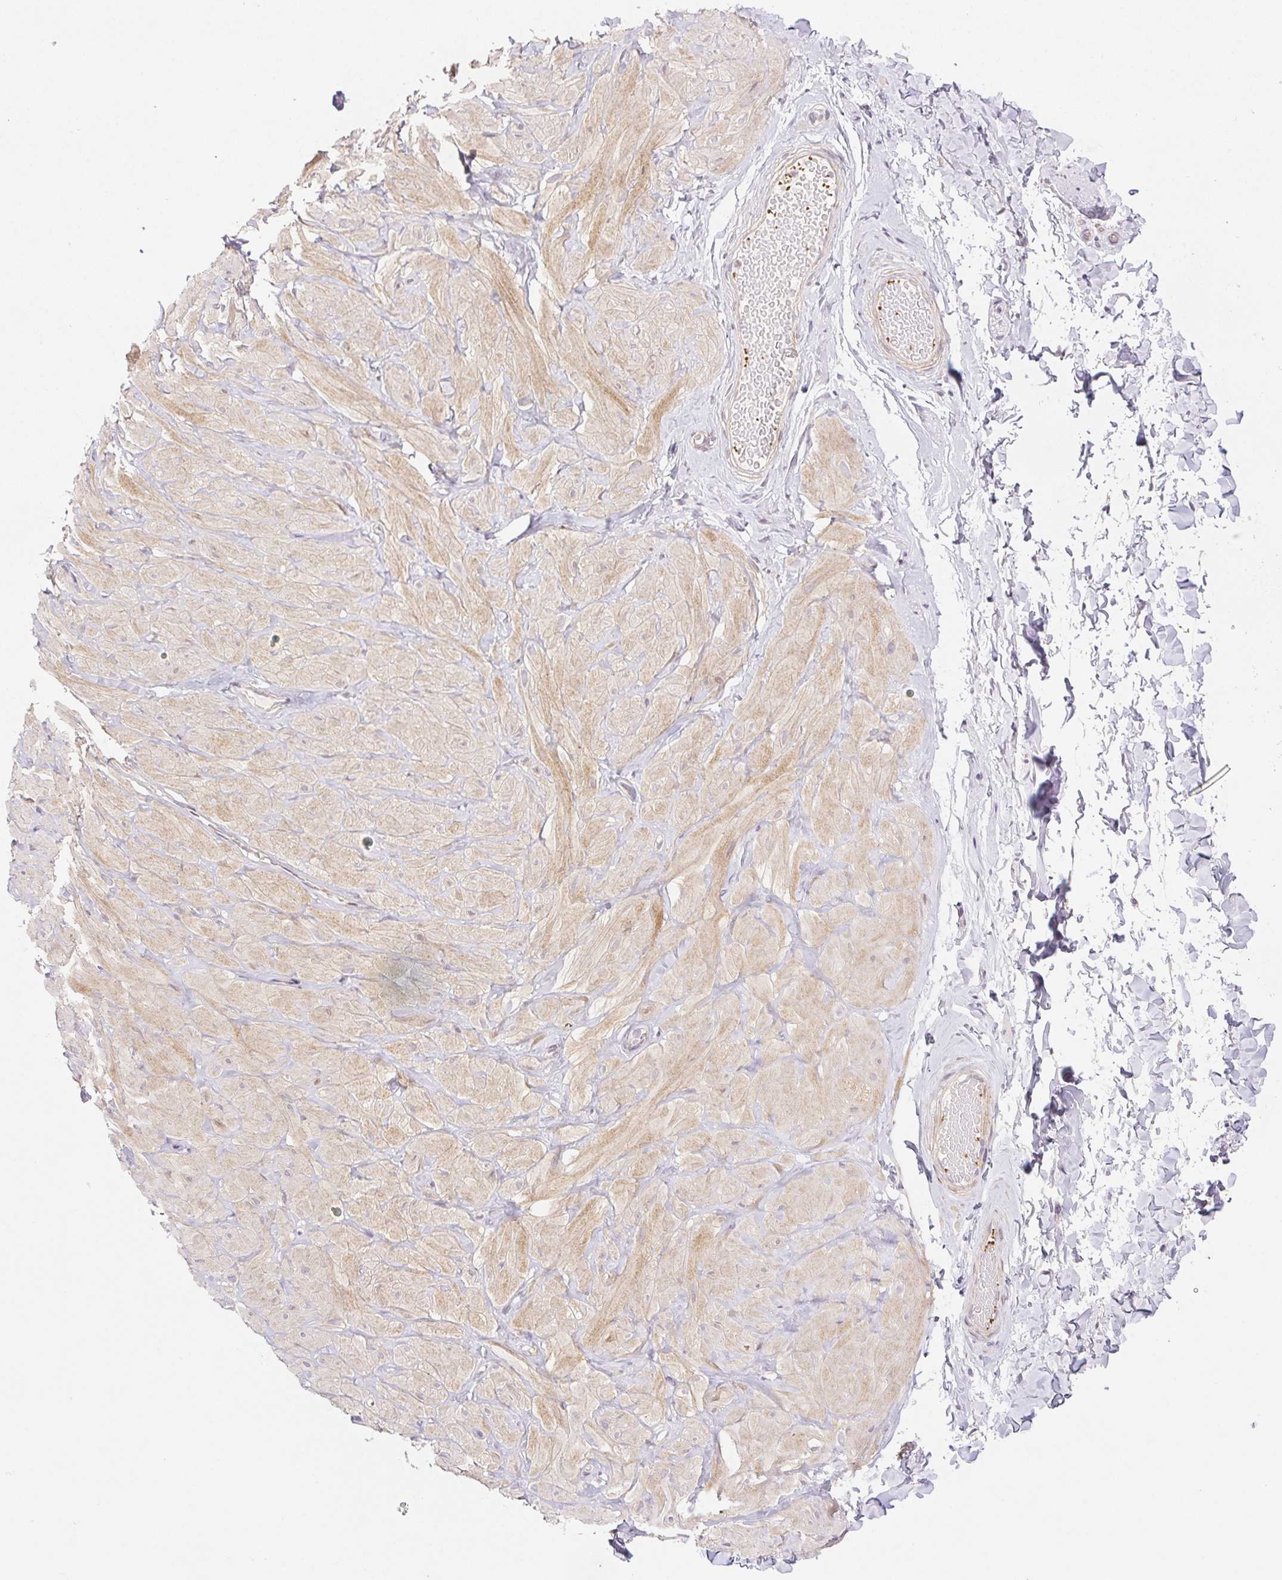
{"staining": {"intensity": "negative", "quantity": "none", "location": "none"}, "tissue": "soft tissue", "cell_type": "Fibroblasts", "image_type": "normal", "snomed": [{"axis": "morphology", "description": "Normal tissue, NOS"}, {"axis": "topography", "description": "Soft tissue"}, {"axis": "topography", "description": "Adipose tissue"}, {"axis": "topography", "description": "Vascular tissue"}, {"axis": "topography", "description": "Peripheral nerve tissue"}], "caption": "Immunohistochemistry histopathology image of normal human soft tissue stained for a protein (brown), which exhibits no staining in fibroblasts.", "gene": "PRL", "patient": {"sex": "male", "age": 29}}